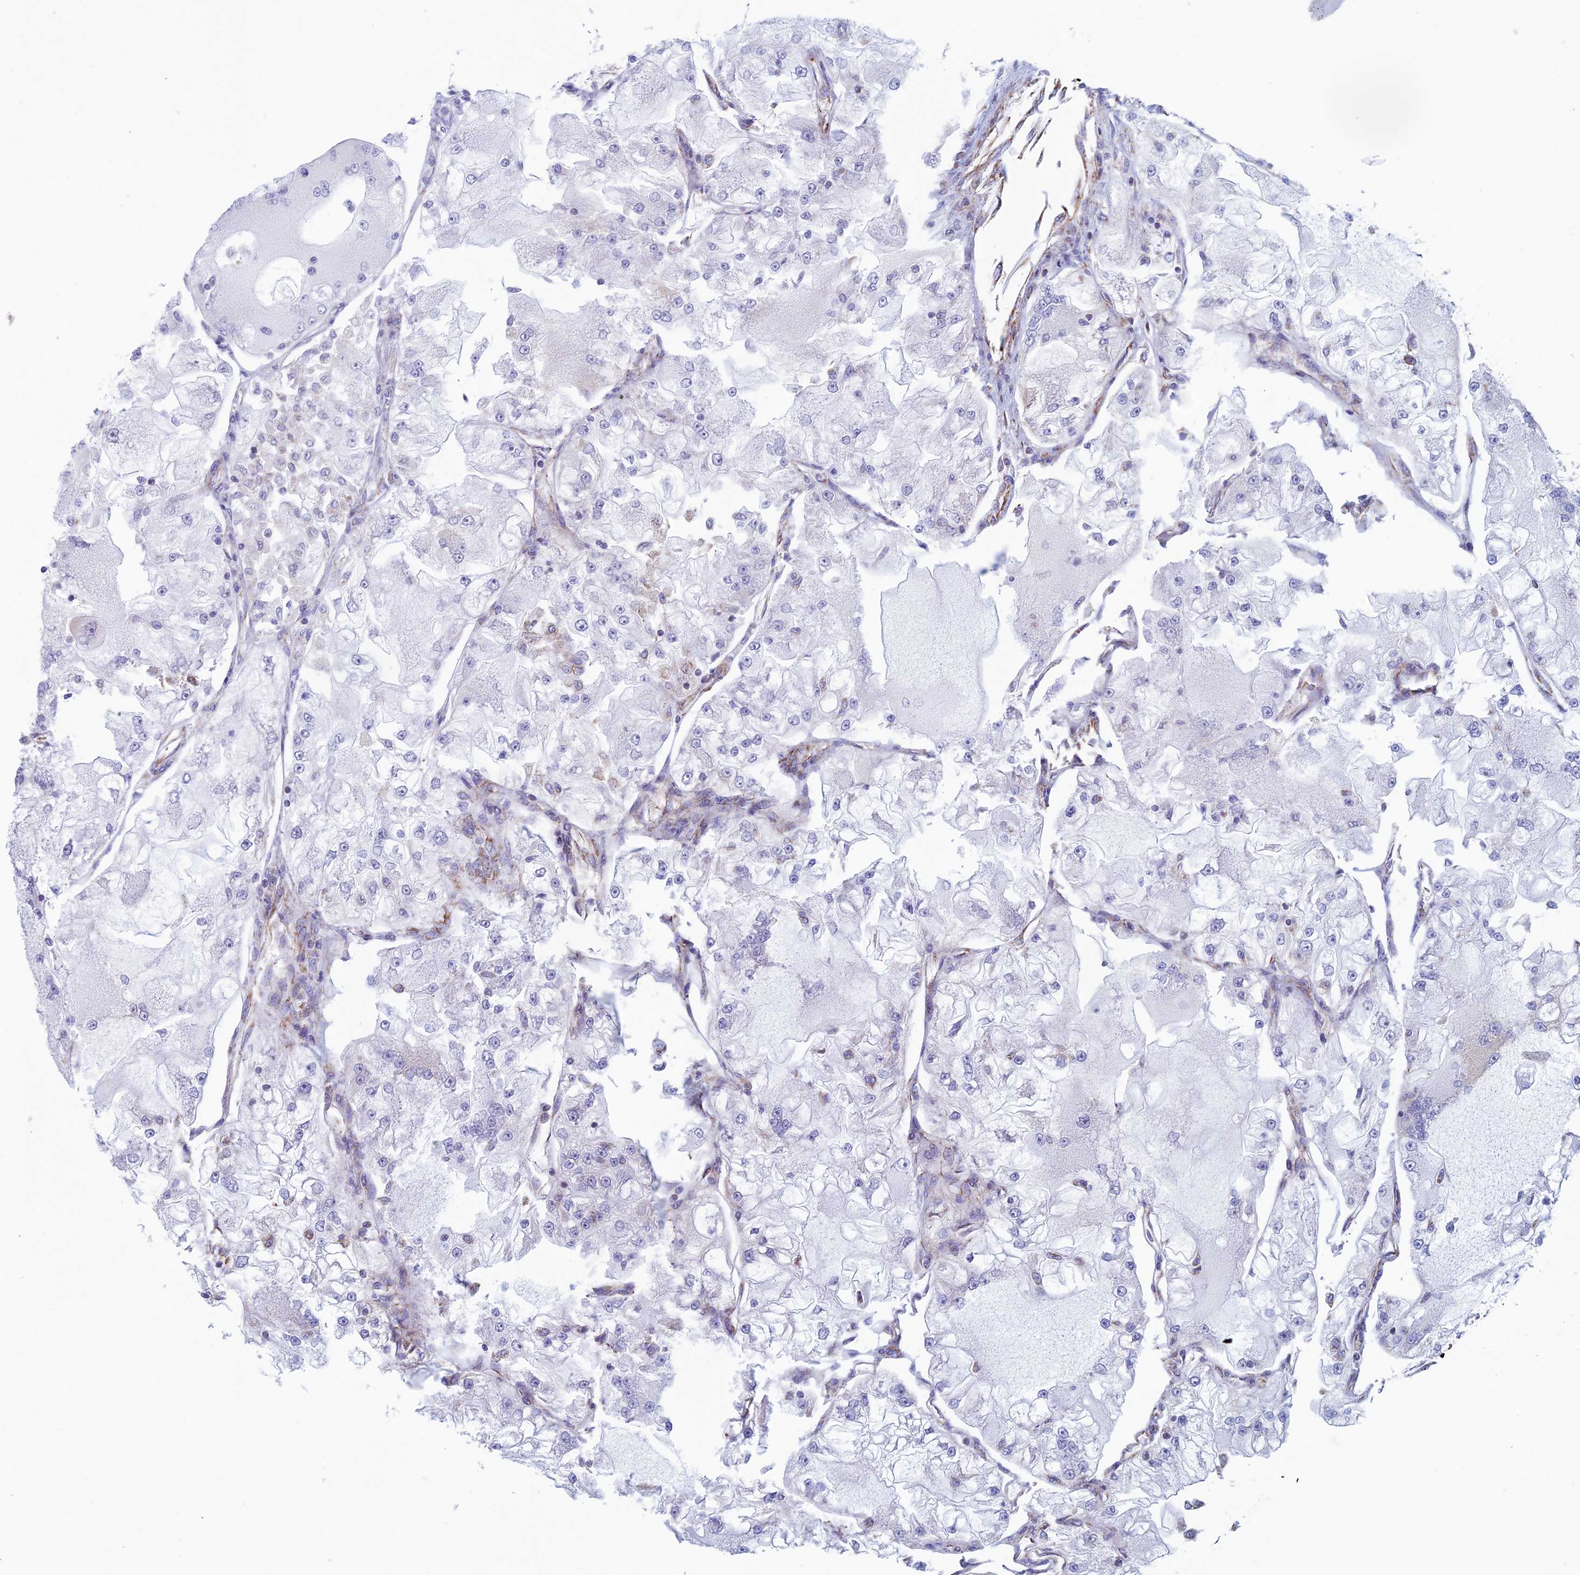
{"staining": {"intensity": "negative", "quantity": "none", "location": "none"}, "tissue": "renal cancer", "cell_type": "Tumor cells", "image_type": "cancer", "snomed": [{"axis": "morphology", "description": "Adenocarcinoma, NOS"}, {"axis": "topography", "description": "Kidney"}], "caption": "There is no significant expression in tumor cells of renal cancer (adenocarcinoma).", "gene": "NDUFB9", "patient": {"sex": "female", "age": 72}}